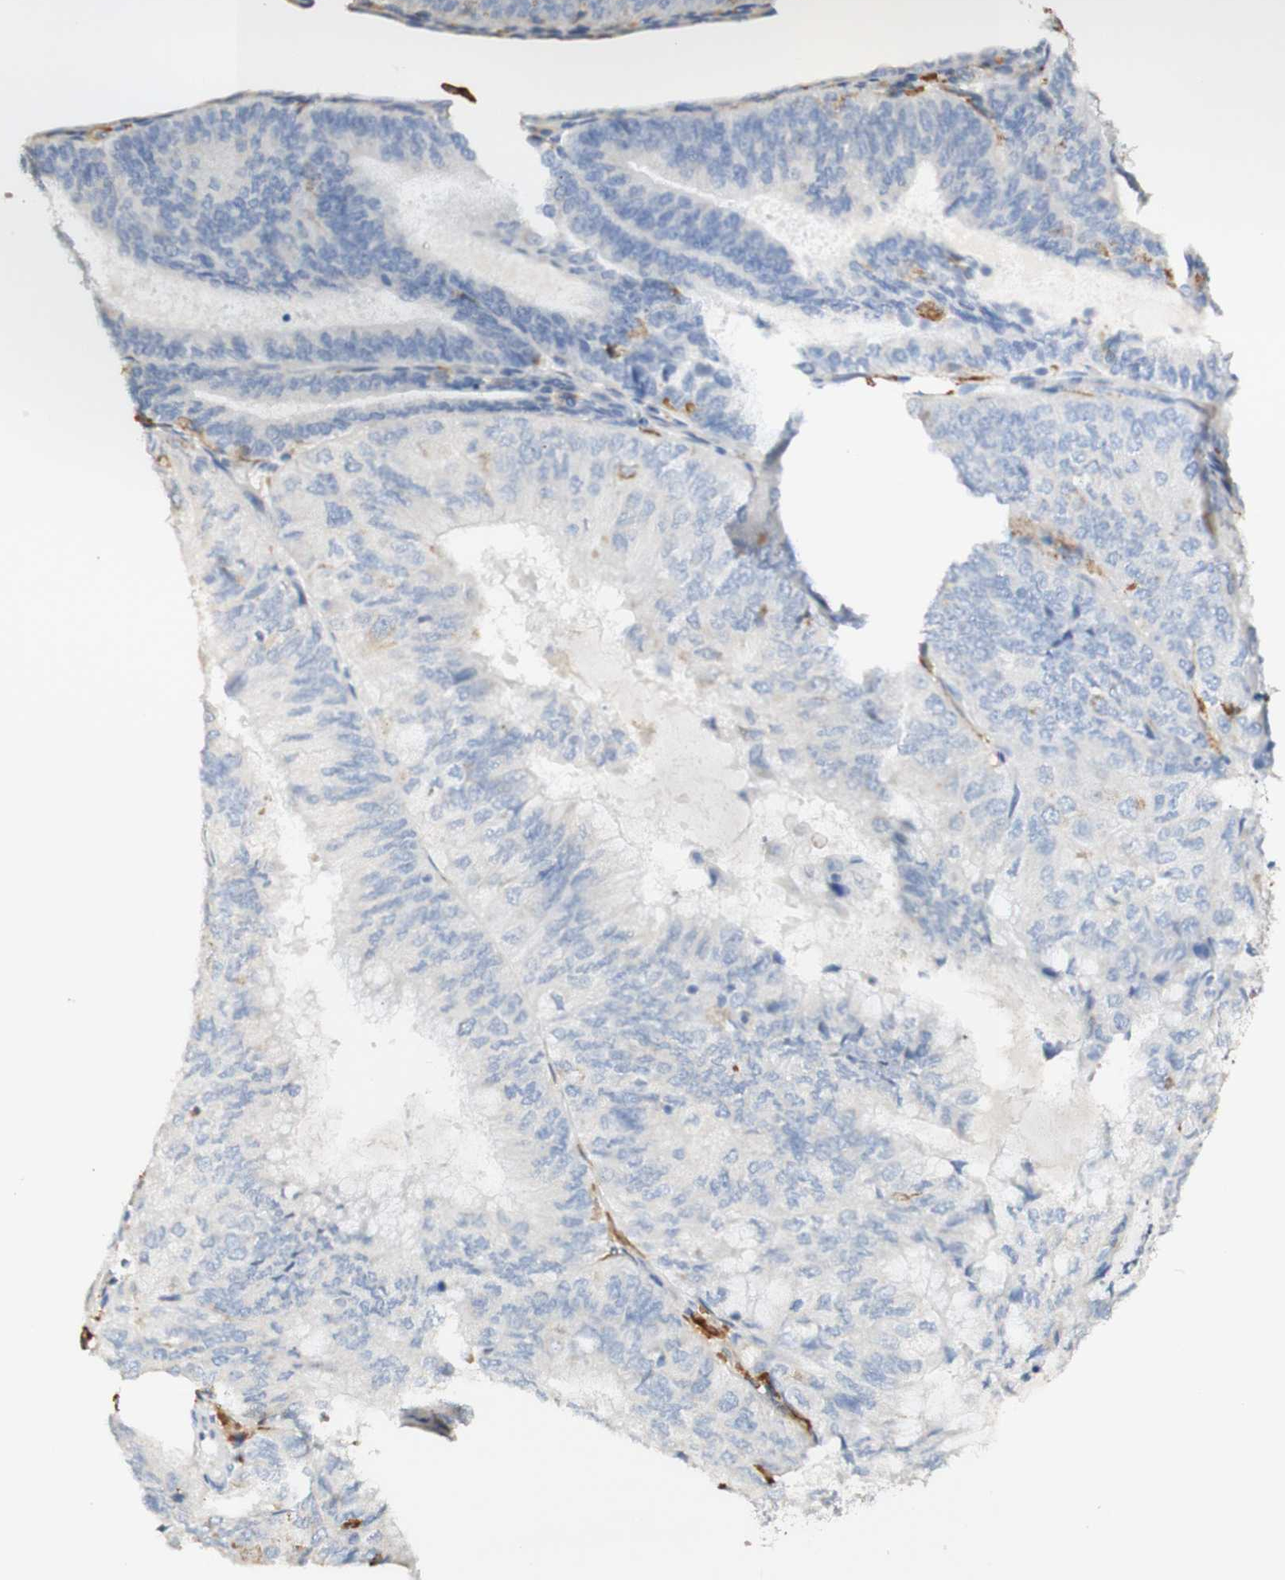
{"staining": {"intensity": "negative", "quantity": "none", "location": "none"}, "tissue": "endometrial cancer", "cell_type": "Tumor cells", "image_type": "cancer", "snomed": [{"axis": "morphology", "description": "Adenocarcinoma, NOS"}, {"axis": "topography", "description": "Endometrium"}], "caption": "This histopathology image is of endometrial cancer (adenocarcinoma) stained with IHC to label a protein in brown with the nuclei are counter-stained blue. There is no staining in tumor cells.", "gene": "FCGRT", "patient": {"sex": "female", "age": 81}}